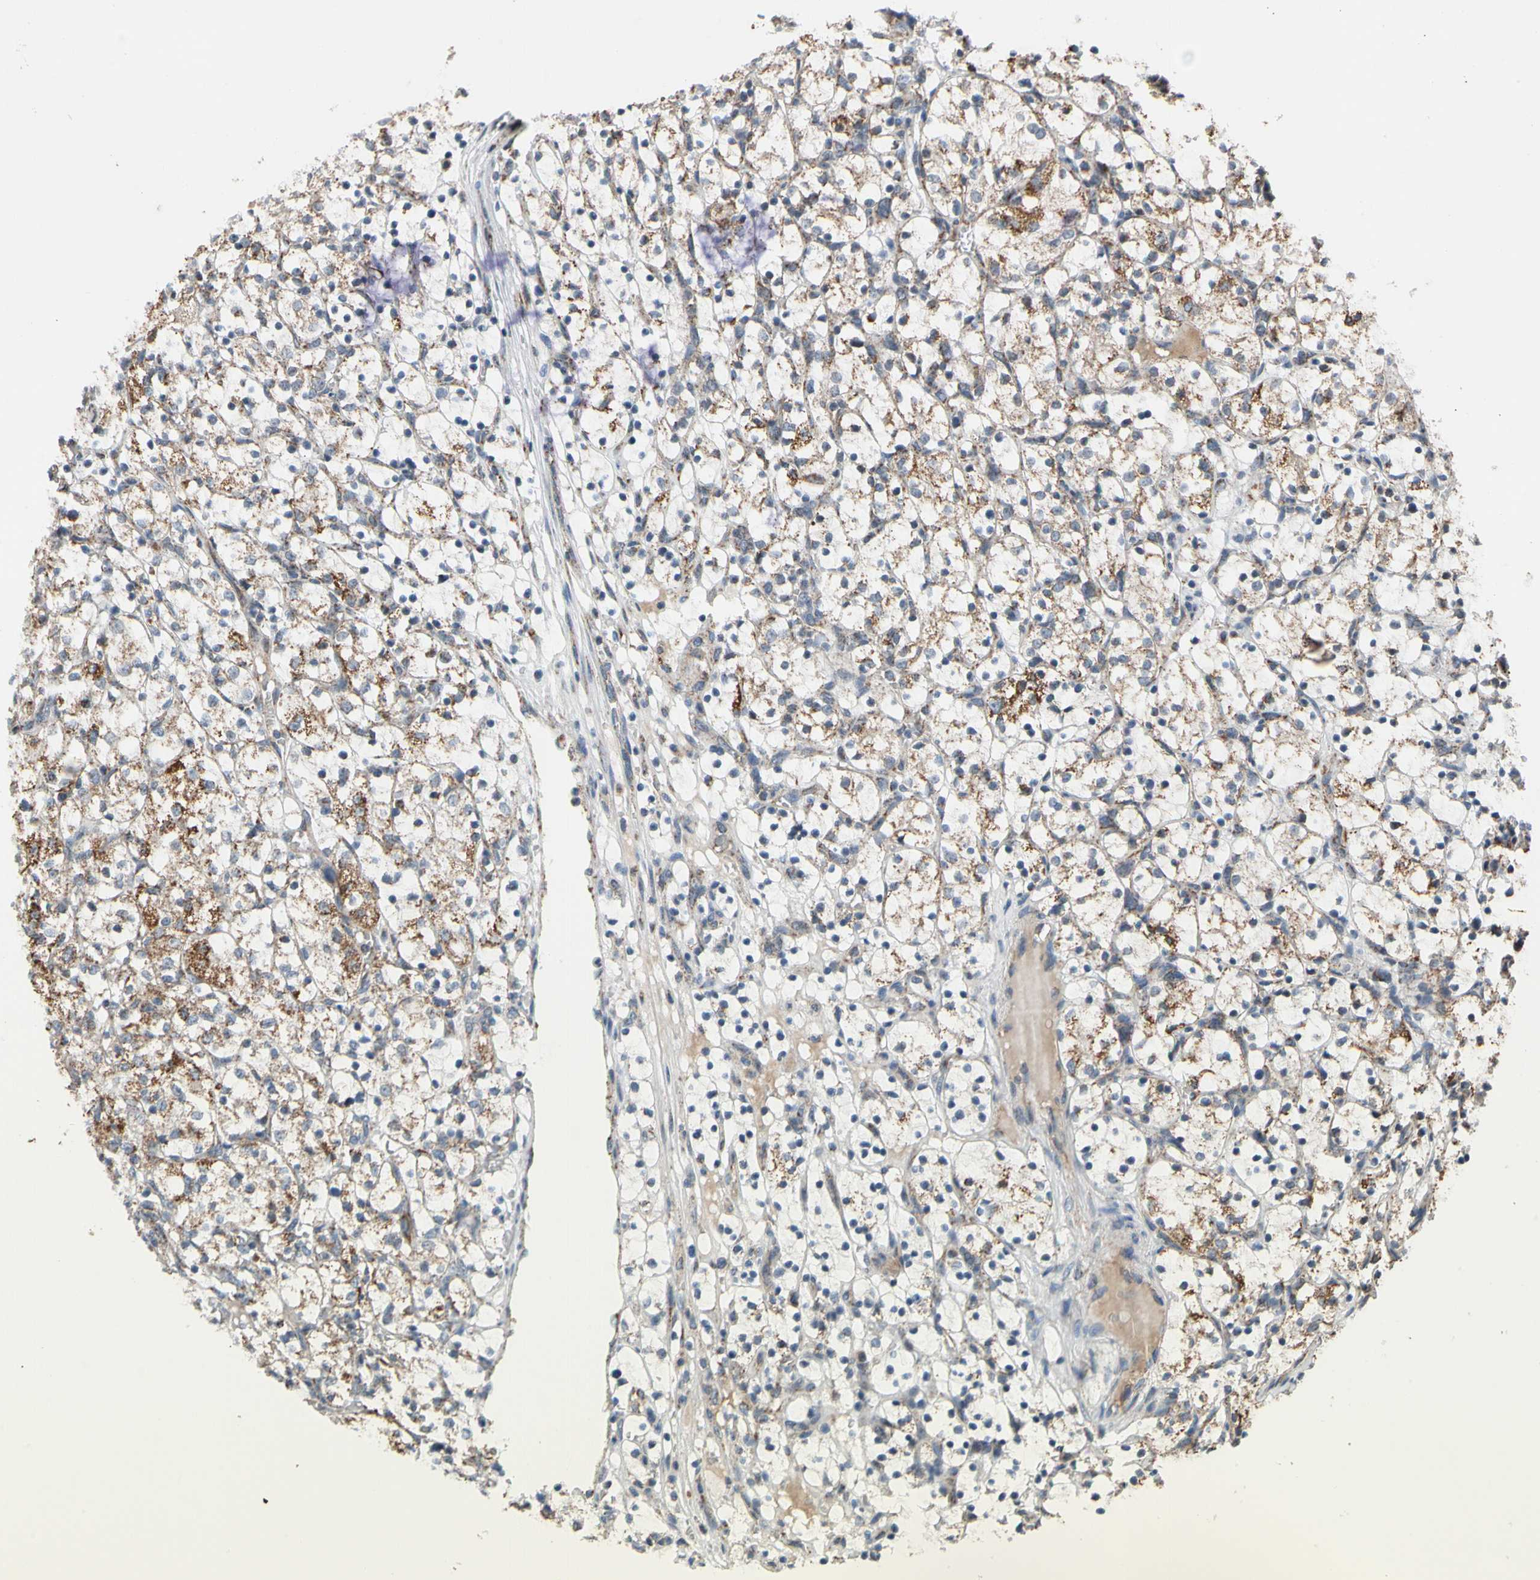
{"staining": {"intensity": "moderate", "quantity": "<25%", "location": "cytoplasmic/membranous"}, "tissue": "renal cancer", "cell_type": "Tumor cells", "image_type": "cancer", "snomed": [{"axis": "morphology", "description": "Adenocarcinoma, NOS"}, {"axis": "topography", "description": "Kidney"}], "caption": "Renal cancer (adenocarcinoma) stained with immunohistochemistry displays moderate cytoplasmic/membranous staining in about <25% of tumor cells.", "gene": "KHDC4", "patient": {"sex": "female", "age": 69}}